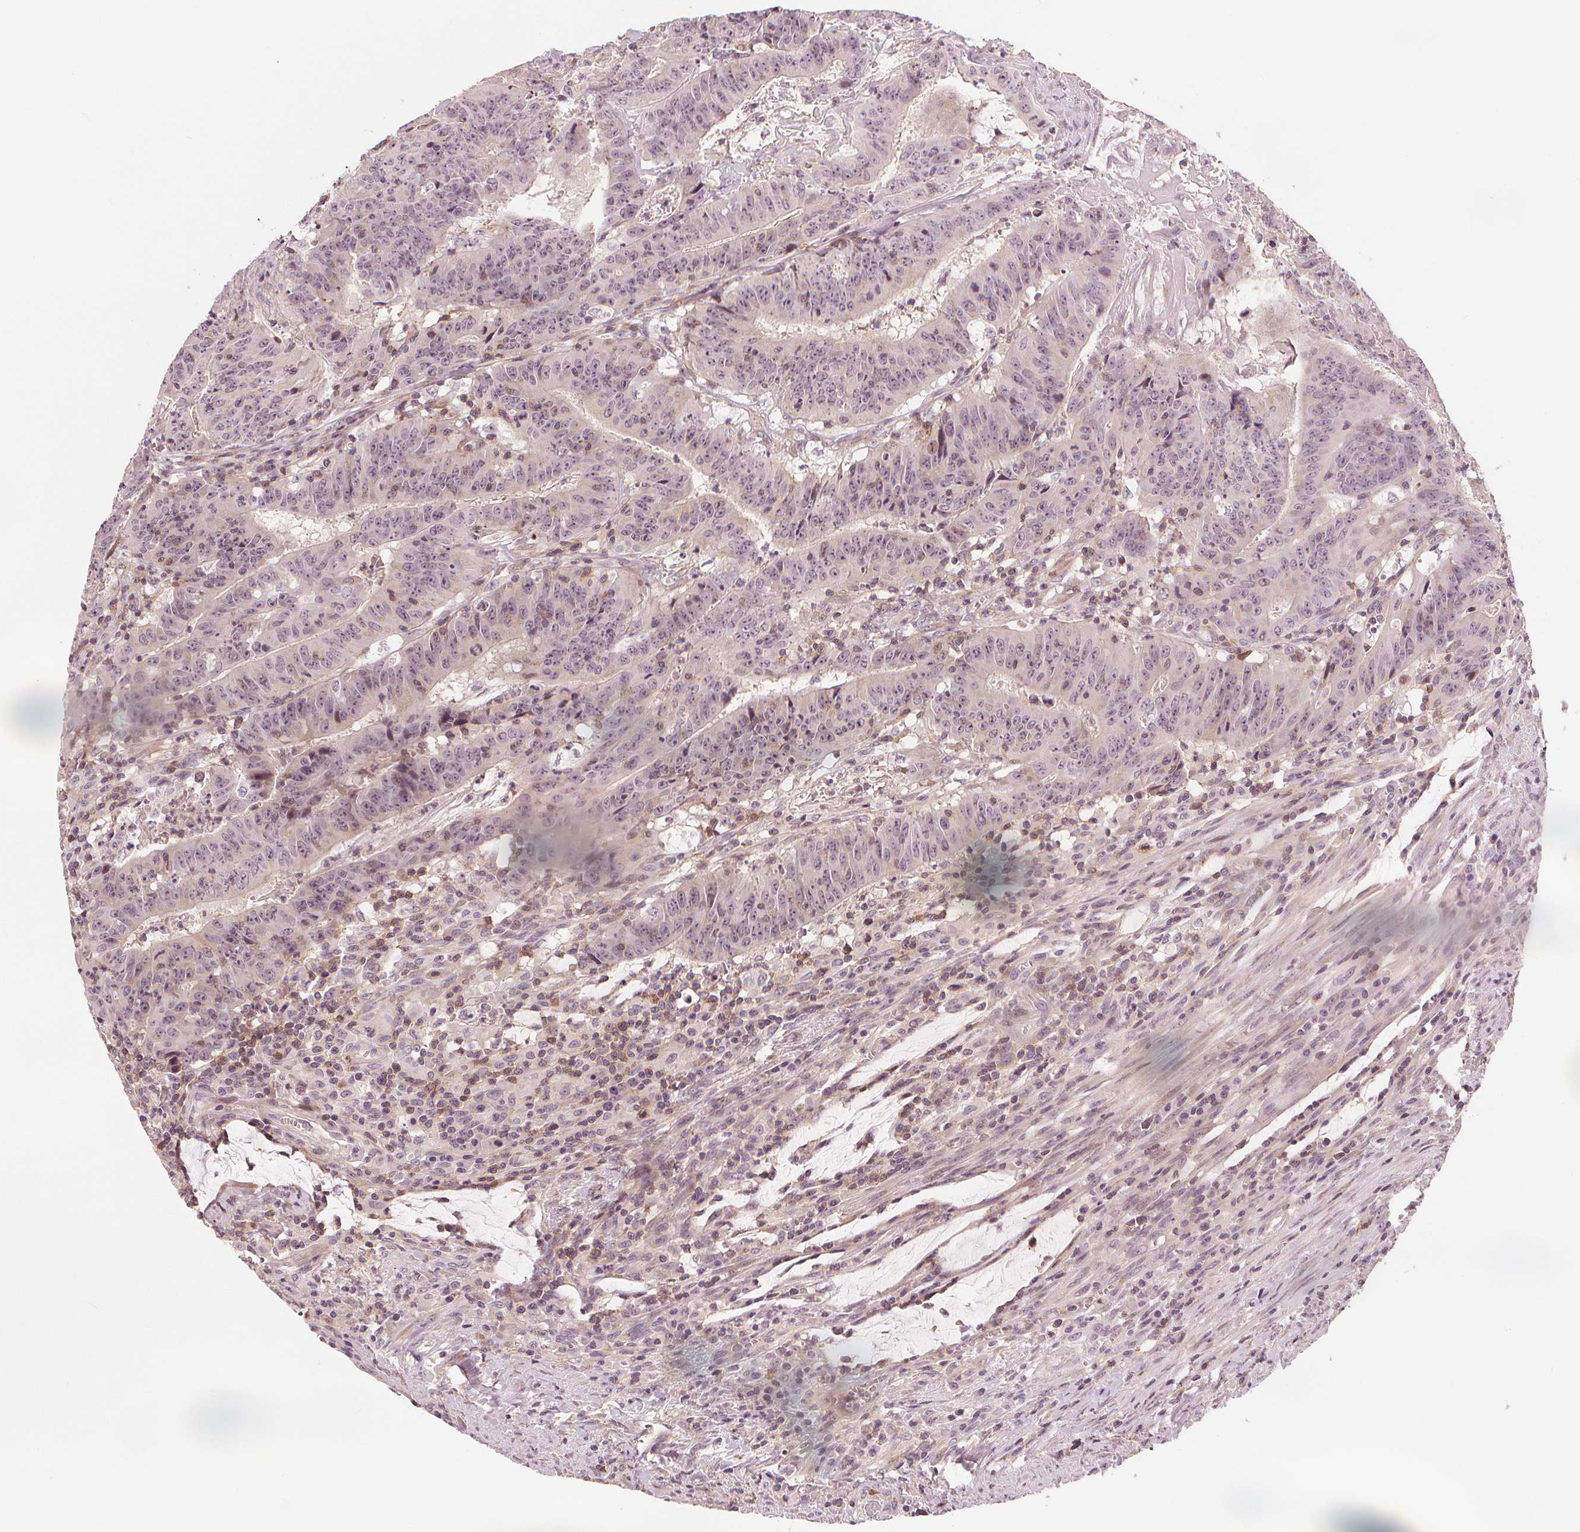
{"staining": {"intensity": "weak", "quantity": "25%-75%", "location": "nuclear"}, "tissue": "colorectal cancer", "cell_type": "Tumor cells", "image_type": "cancer", "snomed": [{"axis": "morphology", "description": "Adenocarcinoma, NOS"}, {"axis": "topography", "description": "Colon"}], "caption": "An image of human colorectal cancer (adenocarcinoma) stained for a protein displays weak nuclear brown staining in tumor cells. (IHC, brightfield microscopy, high magnification).", "gene": "SLC34A1", "patient": {"sex": "male", "age": 33}}